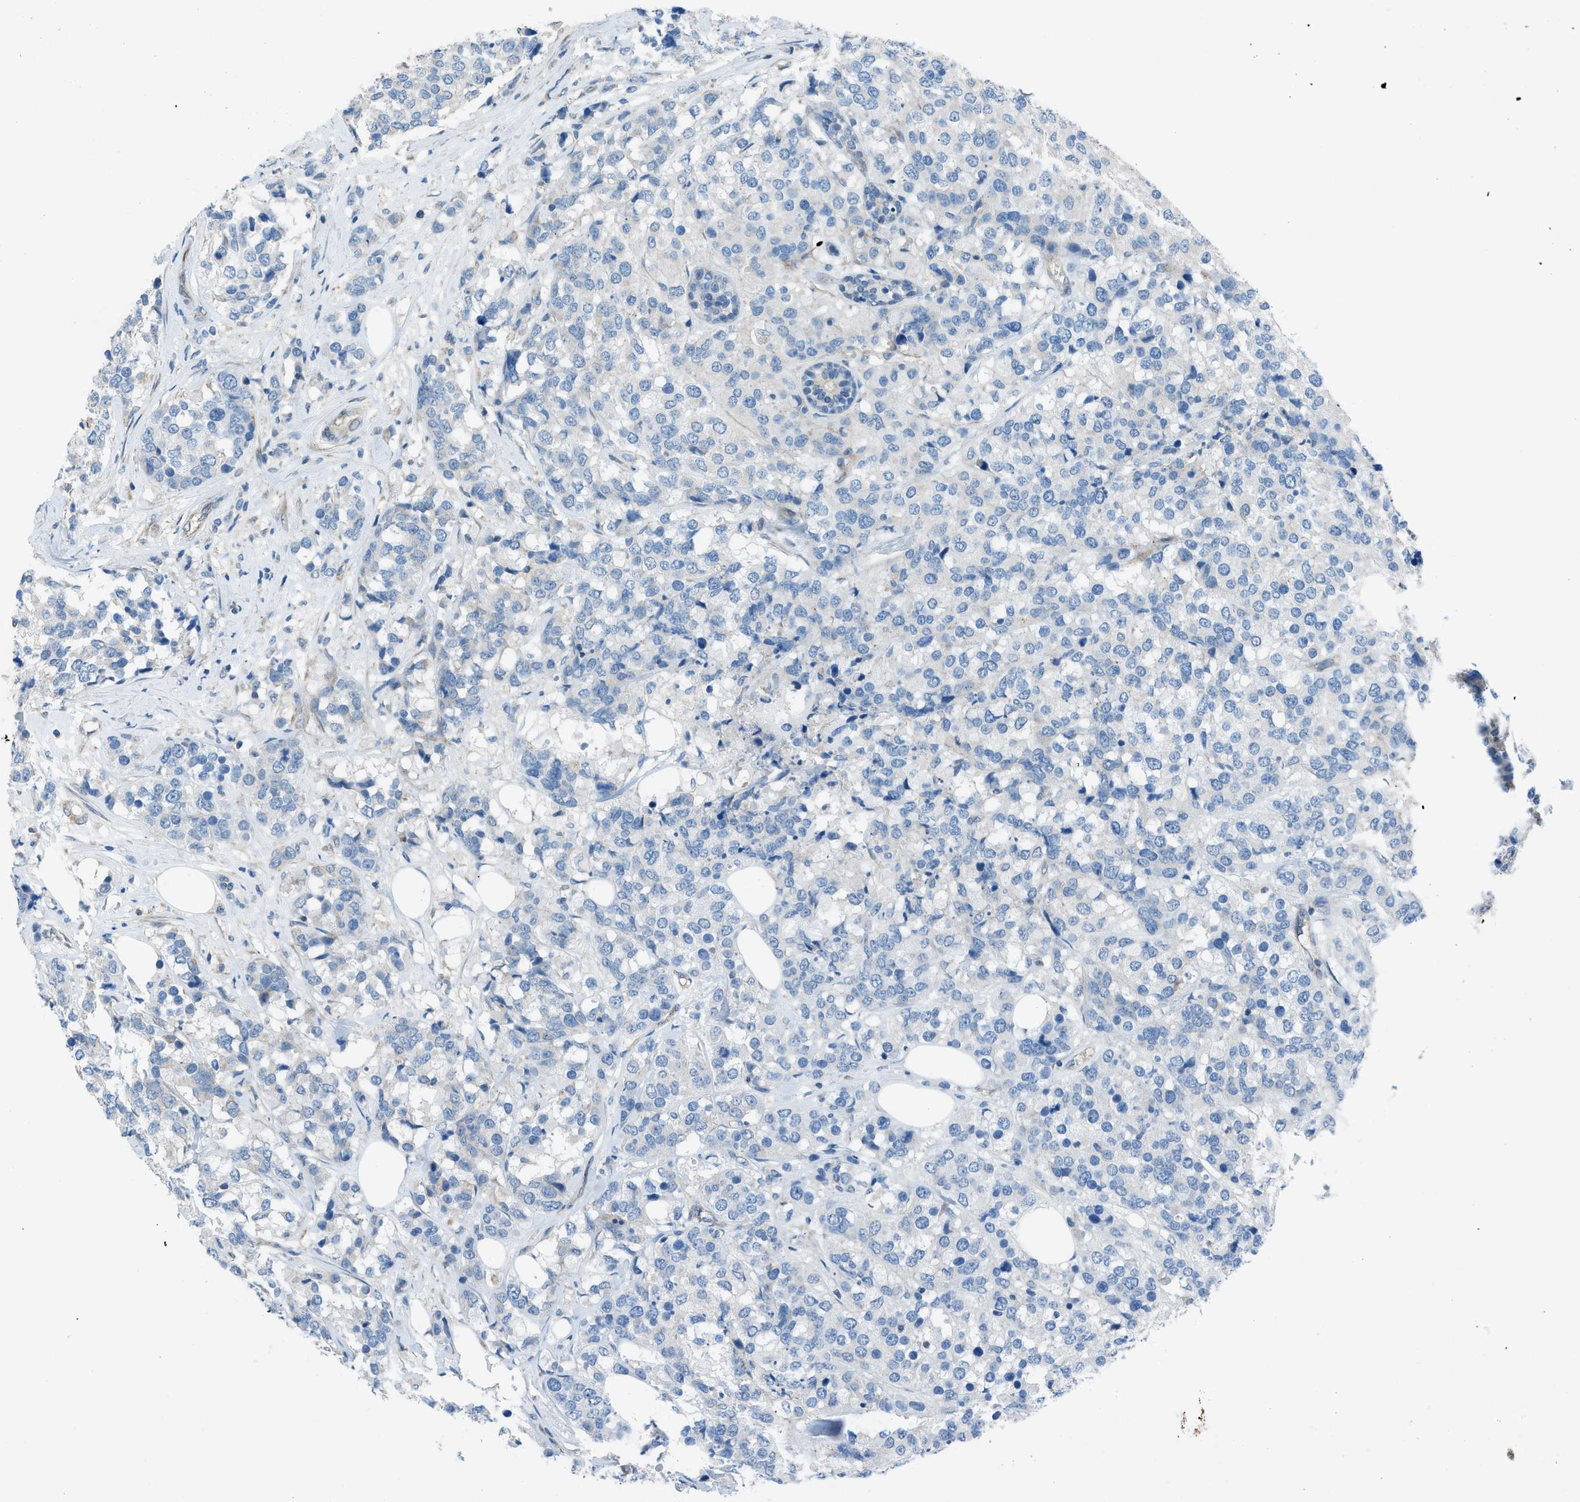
{"staining": {"intensity": "negative", "quantity": "none", "location": "none"}, "tissue": "breast cancer", "cell_type": "Tumor cells", "image_type": "cancer", "snomed": [{"axis": "morphology", "description": "Lobular carcinoma"}, {"axis": "topography", "description": "Breast"}], "caption": "Immunohistochemical staining of breast cancer (lobular carcinoma) demonstrates no significant staining in tumor cells.", "gene": "PRKN", "patient": {"sex": "female", "age": 59}}